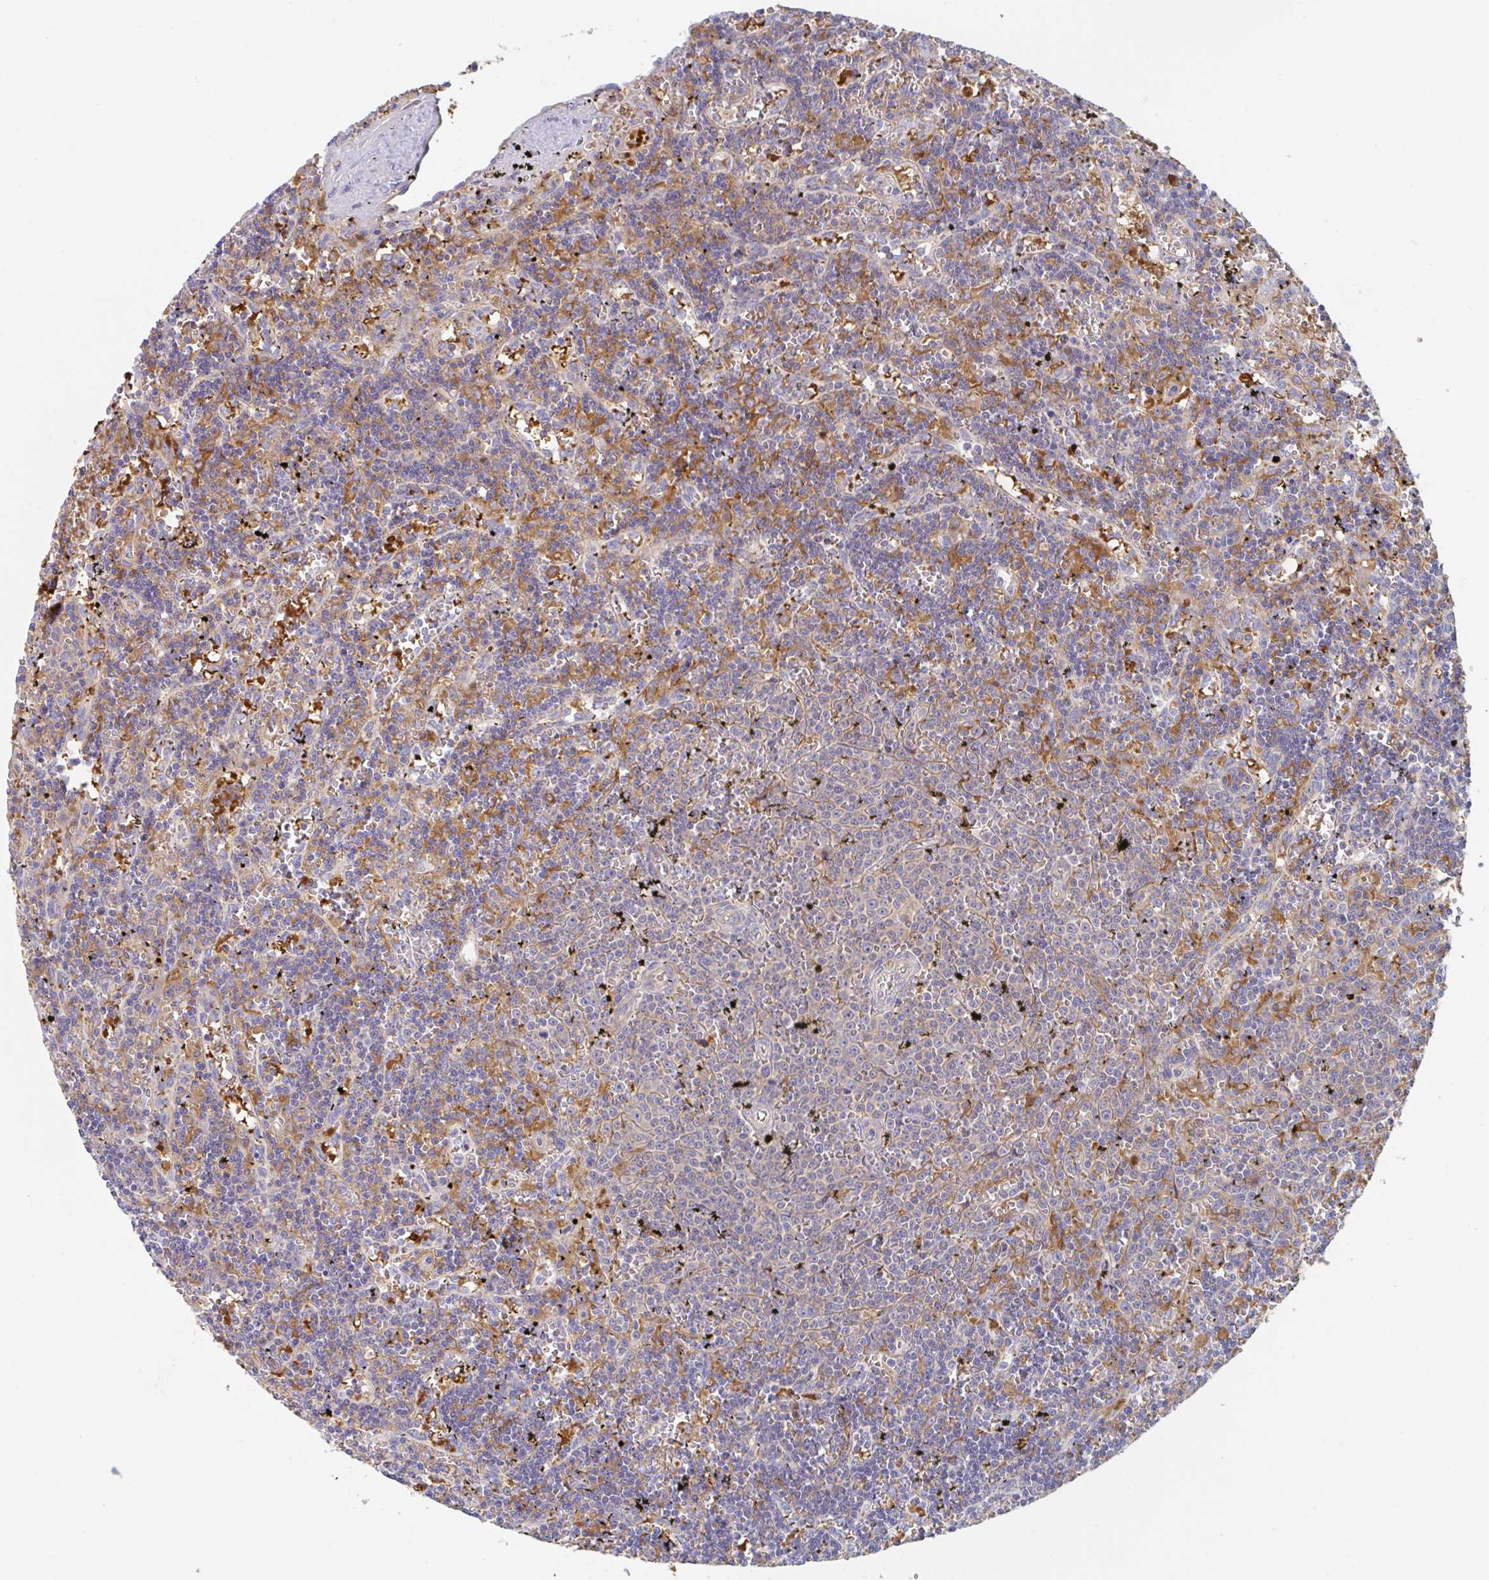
{"staining": {"intensity": "negative", "quantity": "none", "location": "none"}, "tissue": "lymphoma", "cell_type": "Tumor cells", "image_type": "cancer", "snomed": [{"axis": "morphology", "description": "Malignant lymphoma, non-Hodgkin's type, Low grade"}, {"axis": "topography", "description": "Spleen"}], "caption": "This is an IHC micrograph of human malignant lymphoma, non-Hodgkin's type (low-grade). There is no staining in tumor cells.", "gene": "AMPD2", "patient": {"sex": "male", "age": 60}}